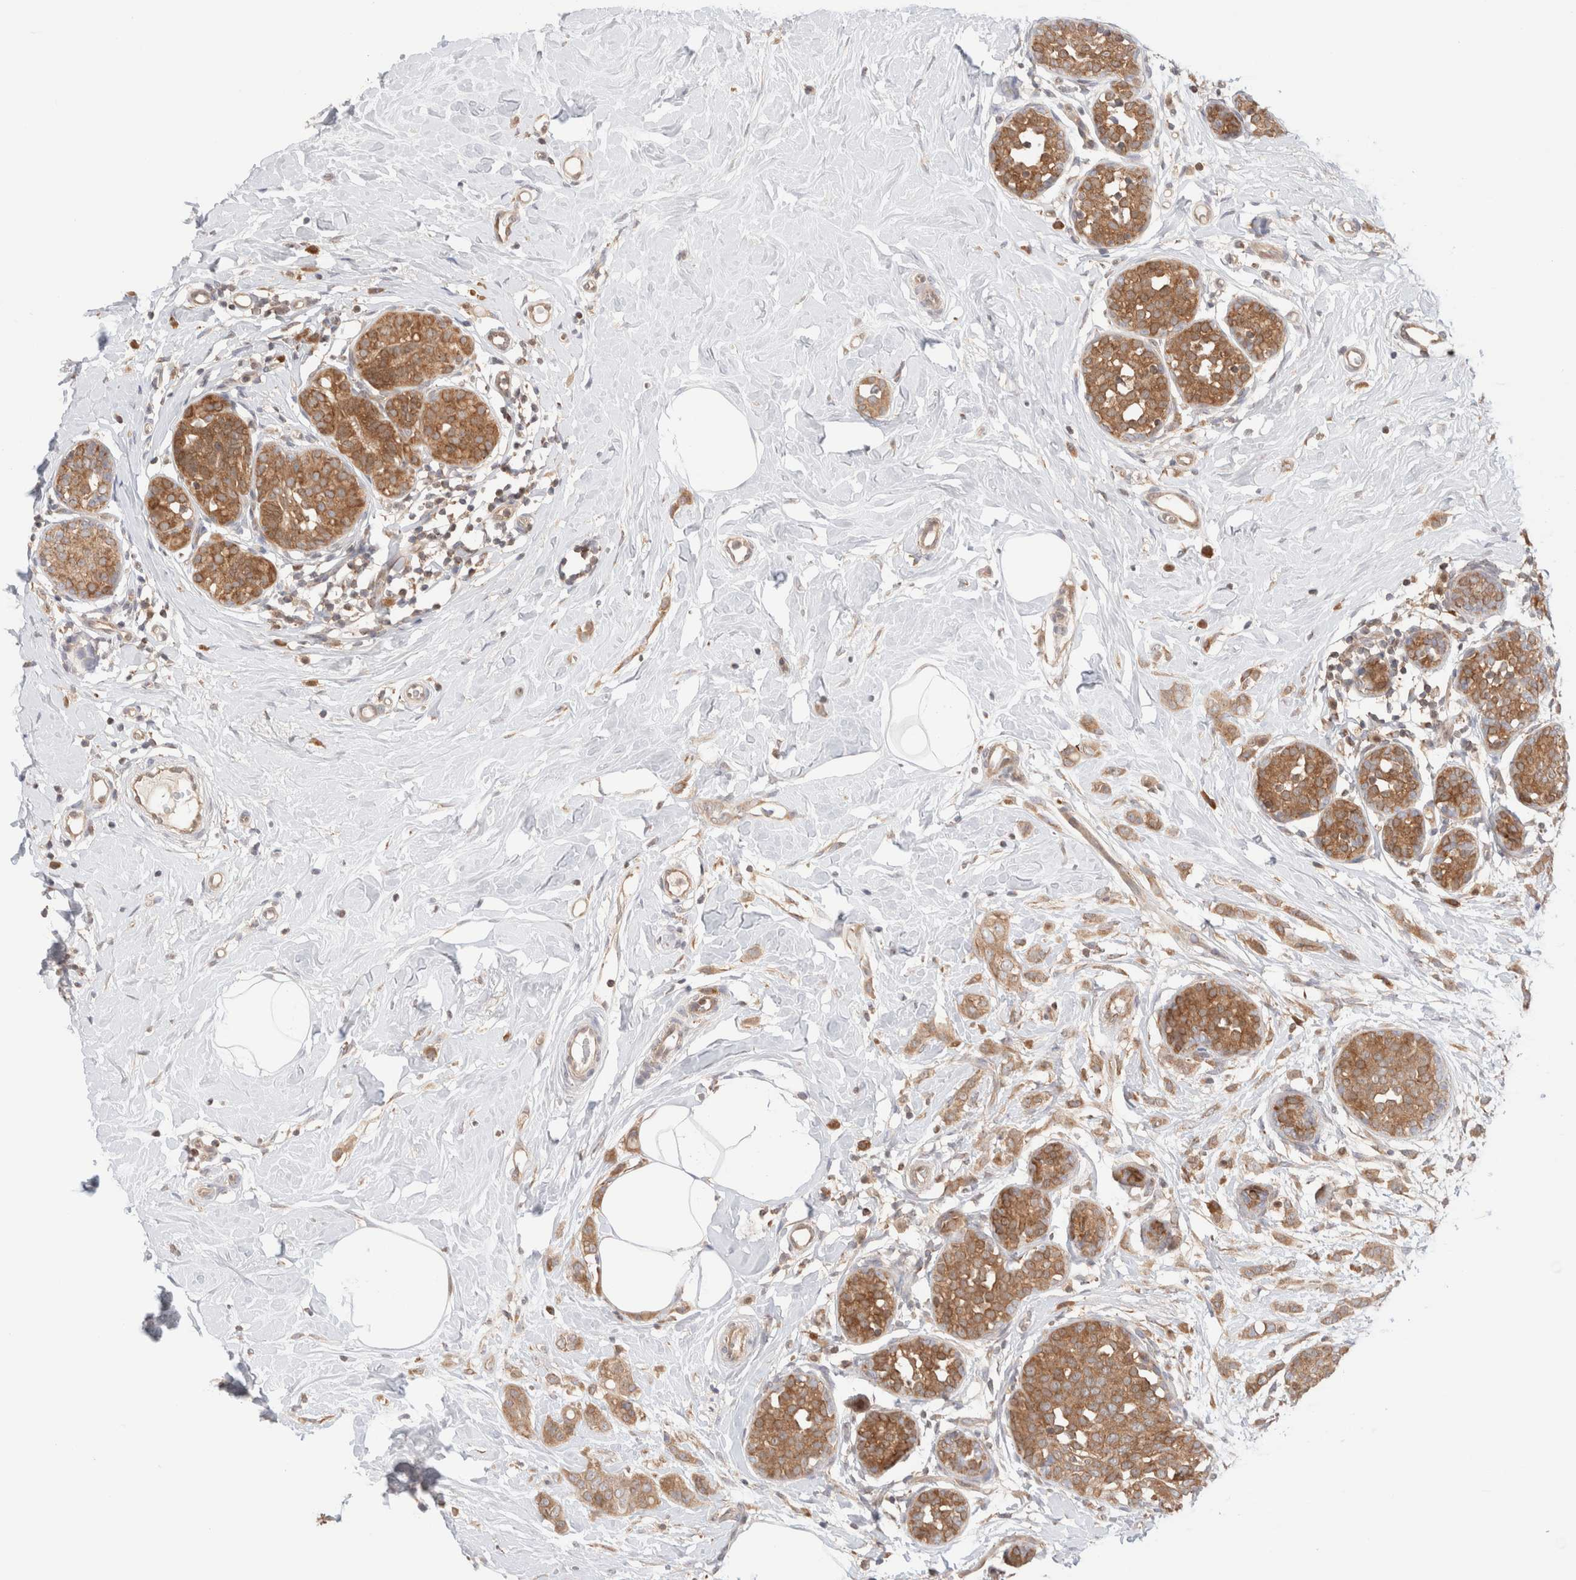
{"staining": {"intensity": "moderate", "quantity": ">75%", "location": "cytoplasmic/membranous"}, "tissue": "breast cancer", "cell_type": "Tumor cells", "image_type": "cancer", "snomed": [{"axis": "morphology", "description": "Lobular carcinoma, in situ"}, {"axis": "morphology", "description": "Lobular carcinoma"}, {"axis": "topography", "description": "Breast"}], "caption": "A brown stain highlights moderate cytoplasmic/membranous expression of a protein in breast cancer (lobular carcinoma) tumor cells.", "gene": "XKR4", "patient": {"sex": "female", "age": 41}}